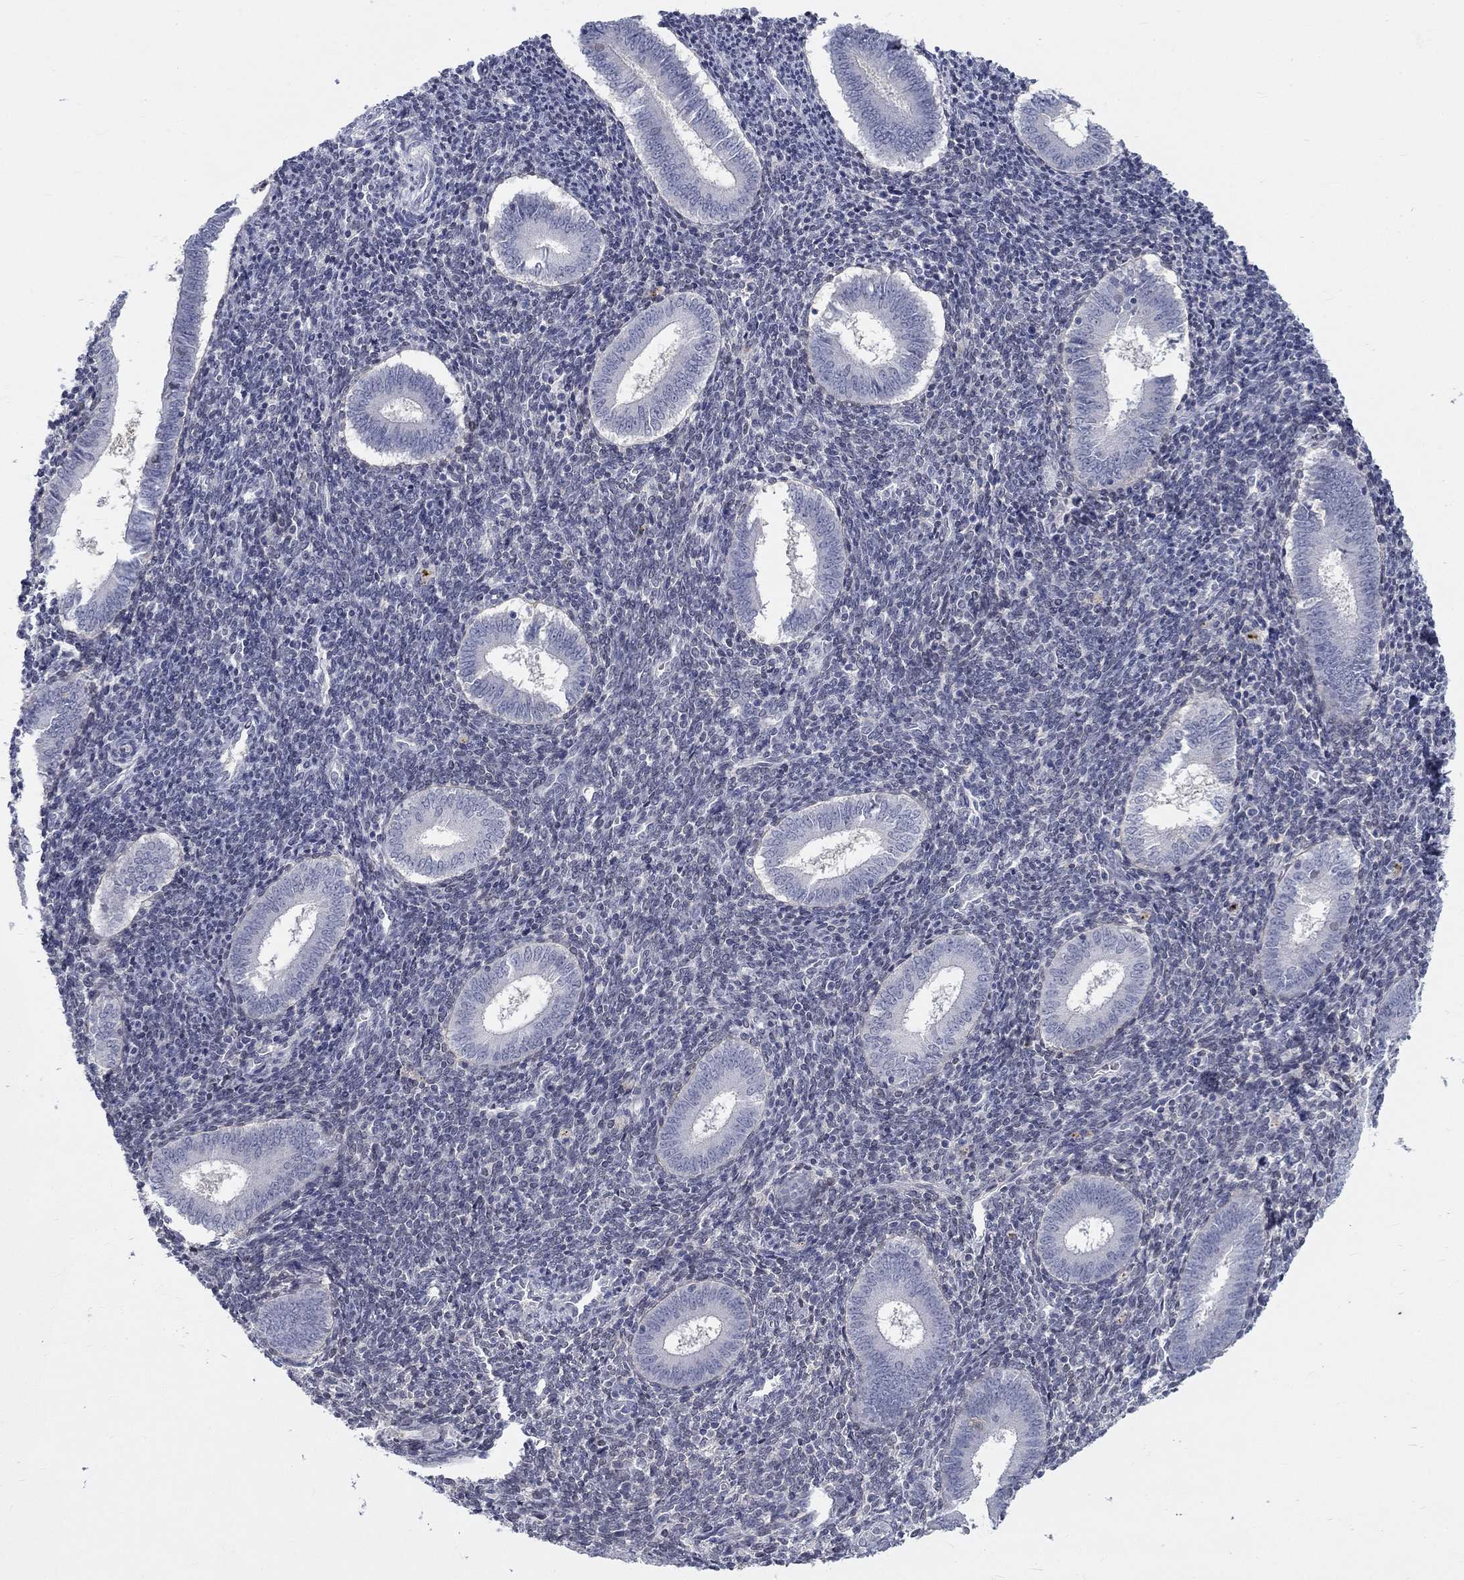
{"staining": {"intensity": "negative", "quantity": "none", "location": "none"}, "tissue": "endometrium", "cell_type": "Cells in endometrial stroma", "image_type": "normal", "snomed": [{"axis": "morphology", "description": "Normal tissue, NOS"}, {"axis": "topography", "description": "Endometrium"}], "caption": "Immunohistochemistry (IHC) histopathology image of benign human endometrium stained for a protein (brown), which demonstrates no staining in cells in endometrial stroma. (DAB immunohistochemistry (IHC), high magnification).", "gene": "EGFLAM", "patient": {"sex": "female", "age": 25}}